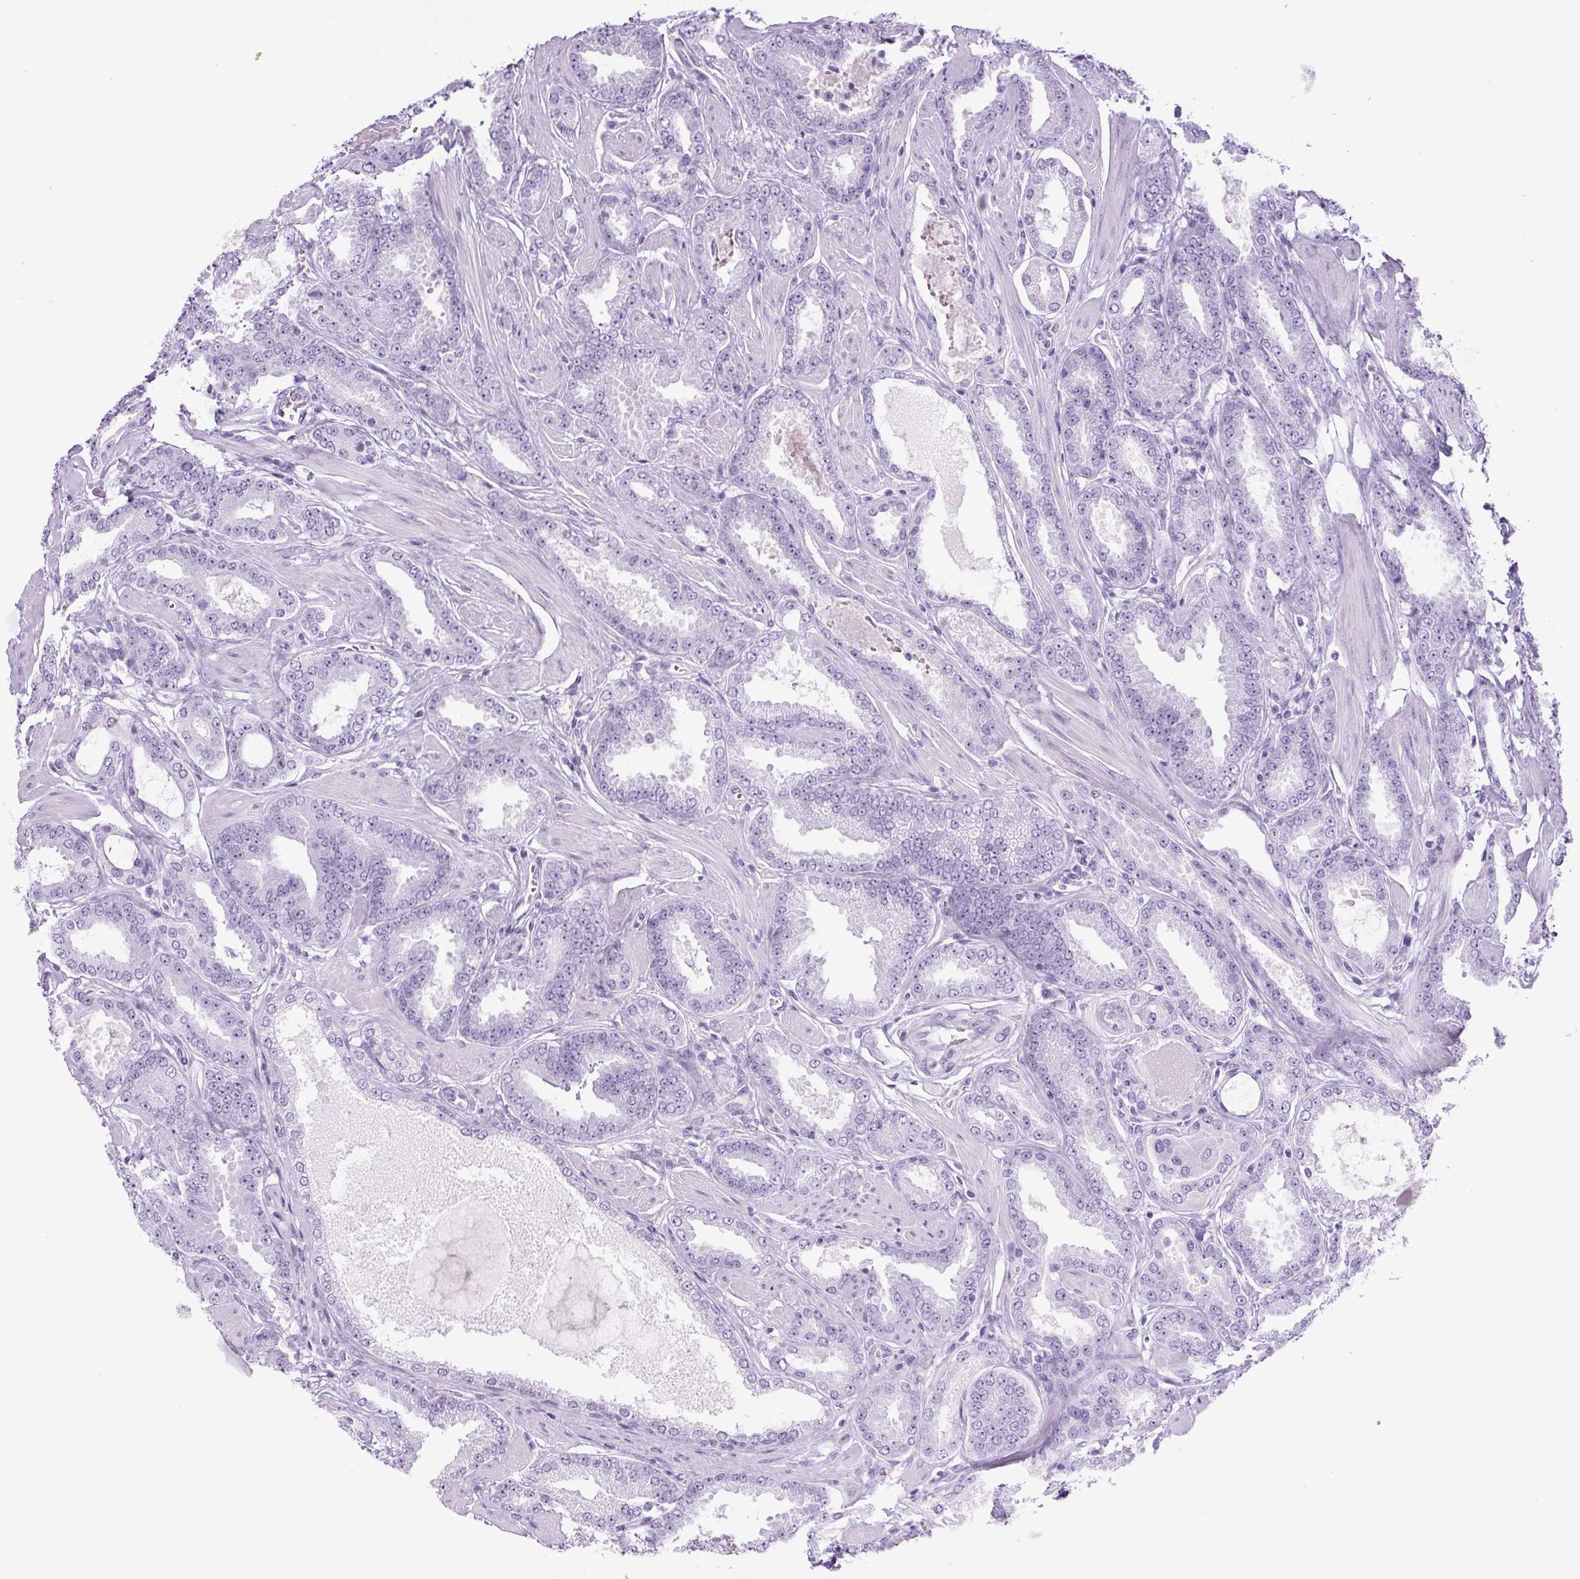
{"staining": {"intensity": "negative", "quantity": "none", "location": "none"}, "tissue": "prostate cancer", "cell_type": "Tumor cells", "image_type": "cancer", "snomed": [{"axis": "morphology", "description": "Adenocarcinoma, Low grade"}, {"axis": "topography", "description": "Prostate"}], "caption": "IHC image of neoplastic tissue: prostate low-grade adenocarcinoma stained with DAB (3,3'-diaminobenzidine) reveals no significant protein positivity in tumor cells.", "gene": "RSPO4", "patient": {"sex": "male", "age": 42}}